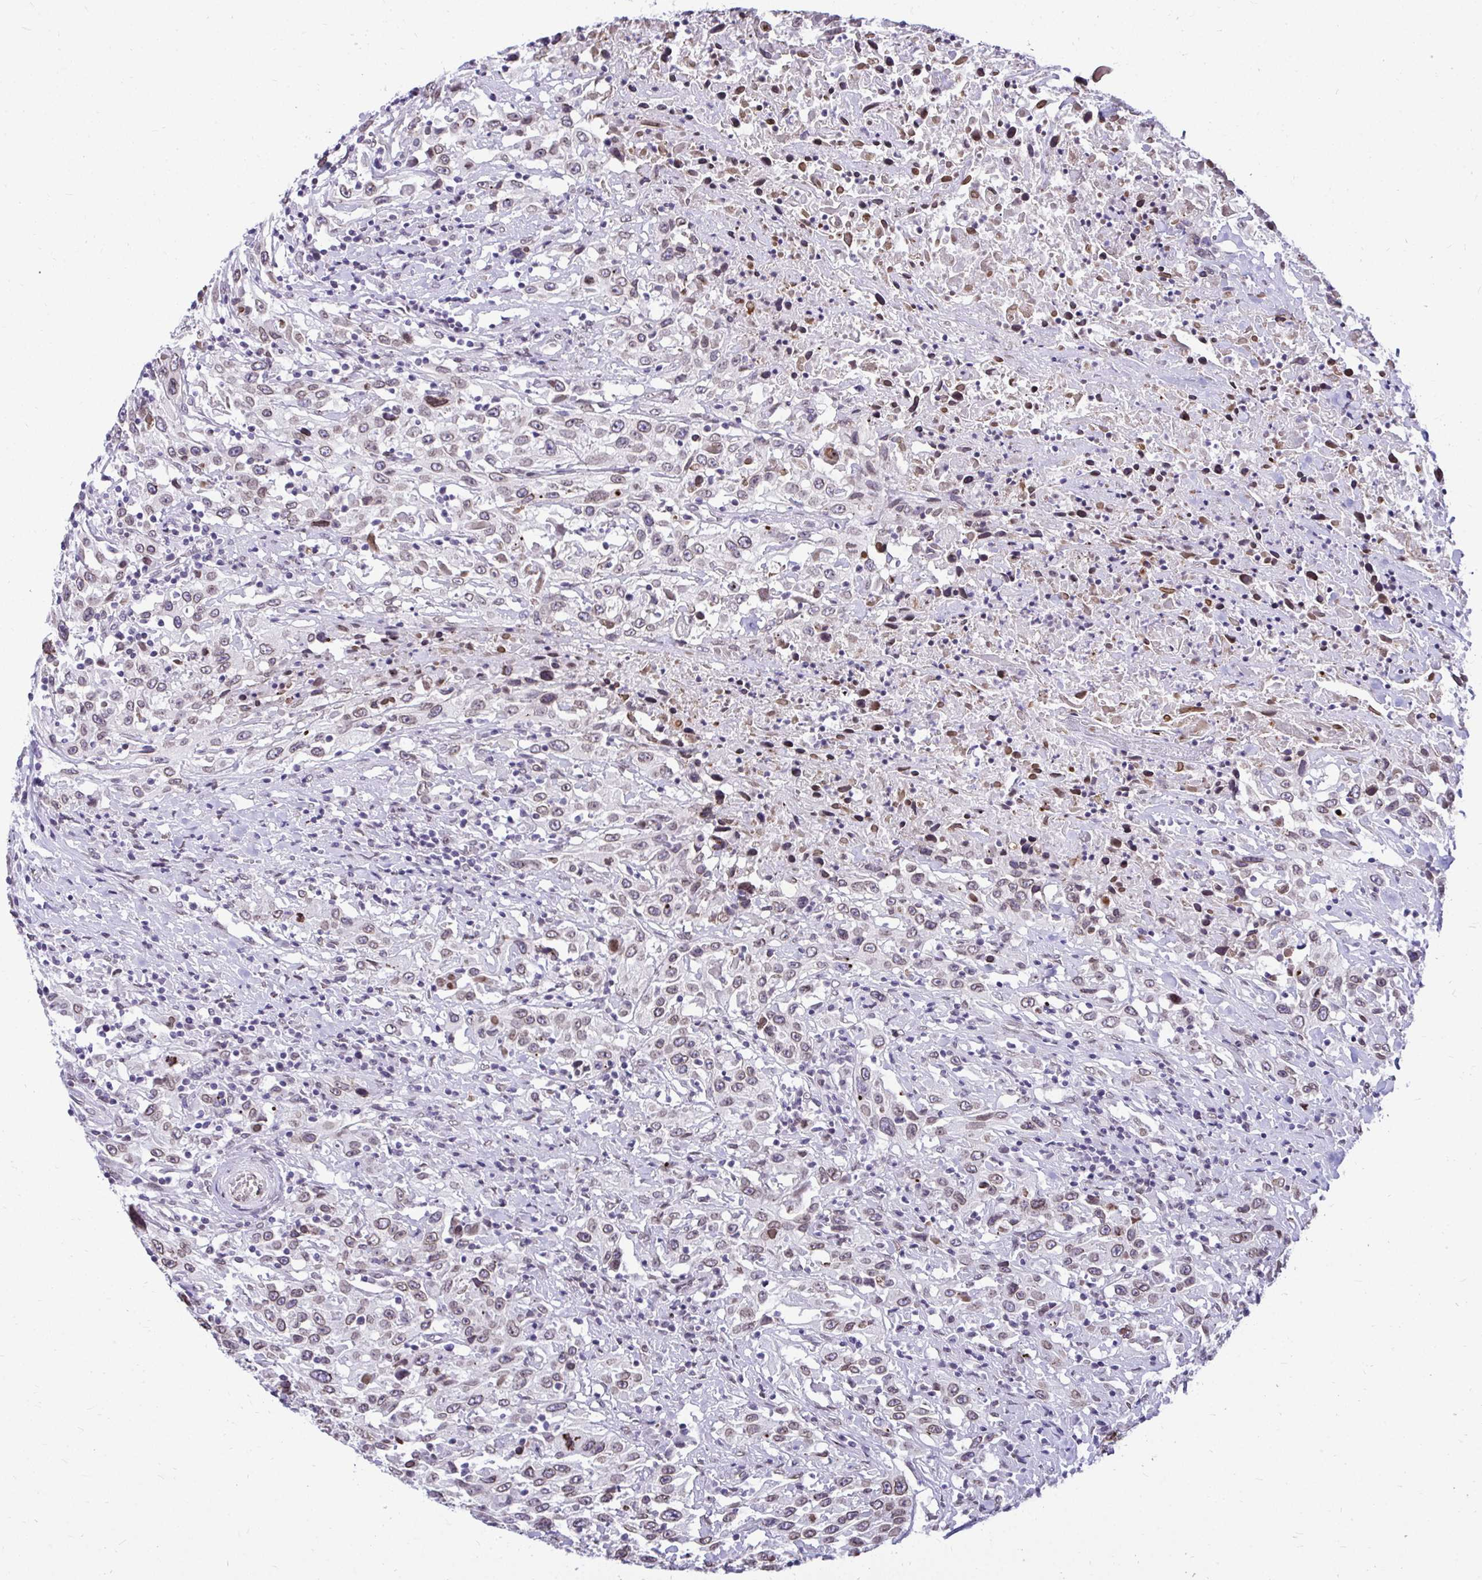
{"staining": {"intensity": "weak", "quantity": "<25%", "location": "cytoplasmic/membranous,nuclear"}, "tissue": "urothelial cancer", "cell_type": "Tumor cells", "image_type": "cancer", "snomed": [{"axis": "morphology", "description": "Urothelial carcinoma, High grade"}, {"axis": "topography", "description": "Urinary bladder"}], "caption": "Human urothelial carcinoma (high-grade) stained for a protein using immunohistochemistry exhibits no expression in tumor cells.", "gene": "BANF1", "patient": {"sex": "male", "age": 61}}